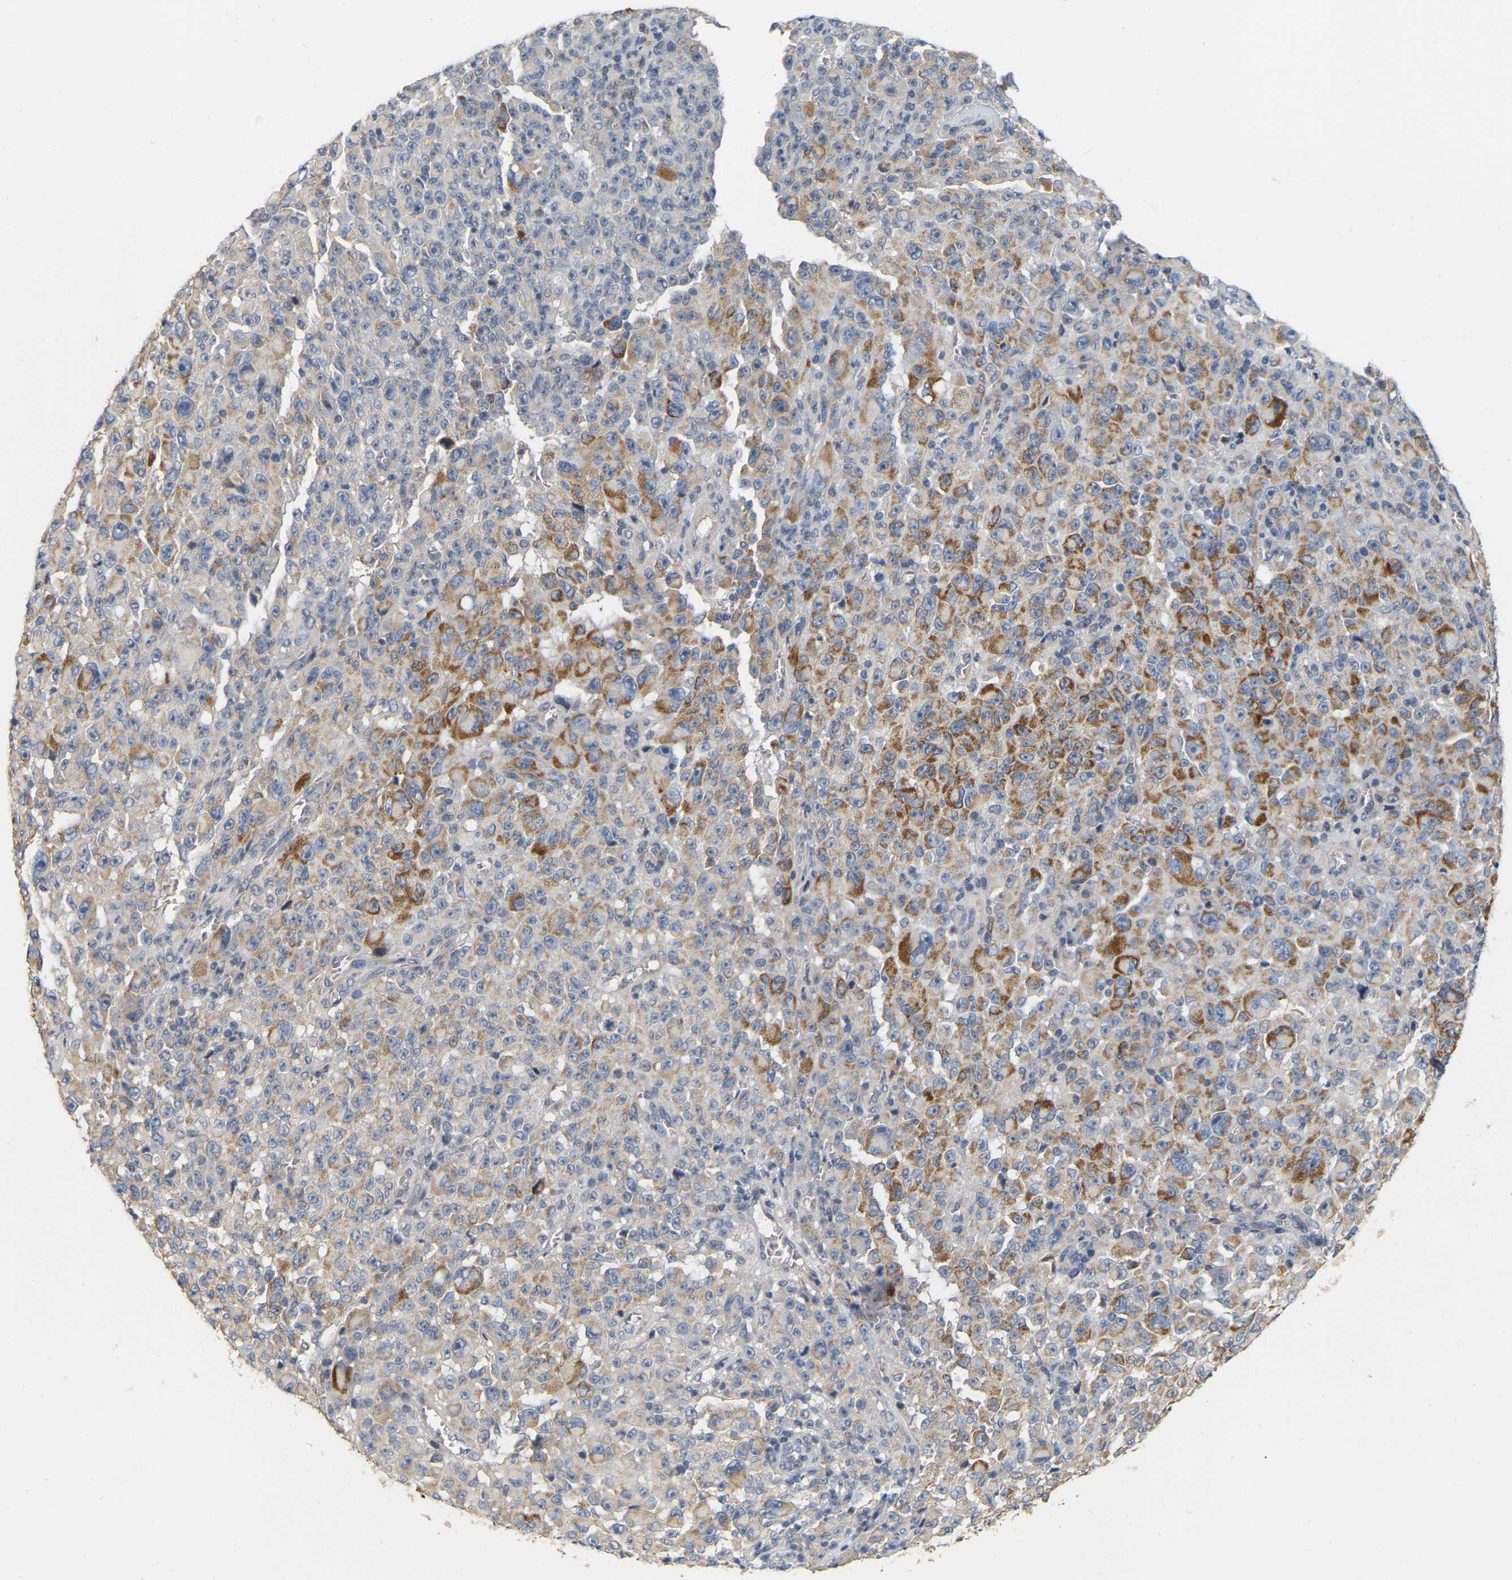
{"staining": {"intensity": "moderate", "quantity": "<25%", "location": "cytoplasmic/membranous"}, "tissue": "melanoma", "cell_type": "Tumor cells", "image_type": "cancer", "snomed": [{"axis": "morphology", "description": "Malignant melanoma, NOS"}, {"axis": "topography", "description": "Skin"}], "caption": "Protein expression analysis of human malignant melanoma reveals moderate cytoplasmic/membranous staining in about <25% of tumor cells.", "gene": "SSH1", "patient": {"sex": "female", "age": 82}}